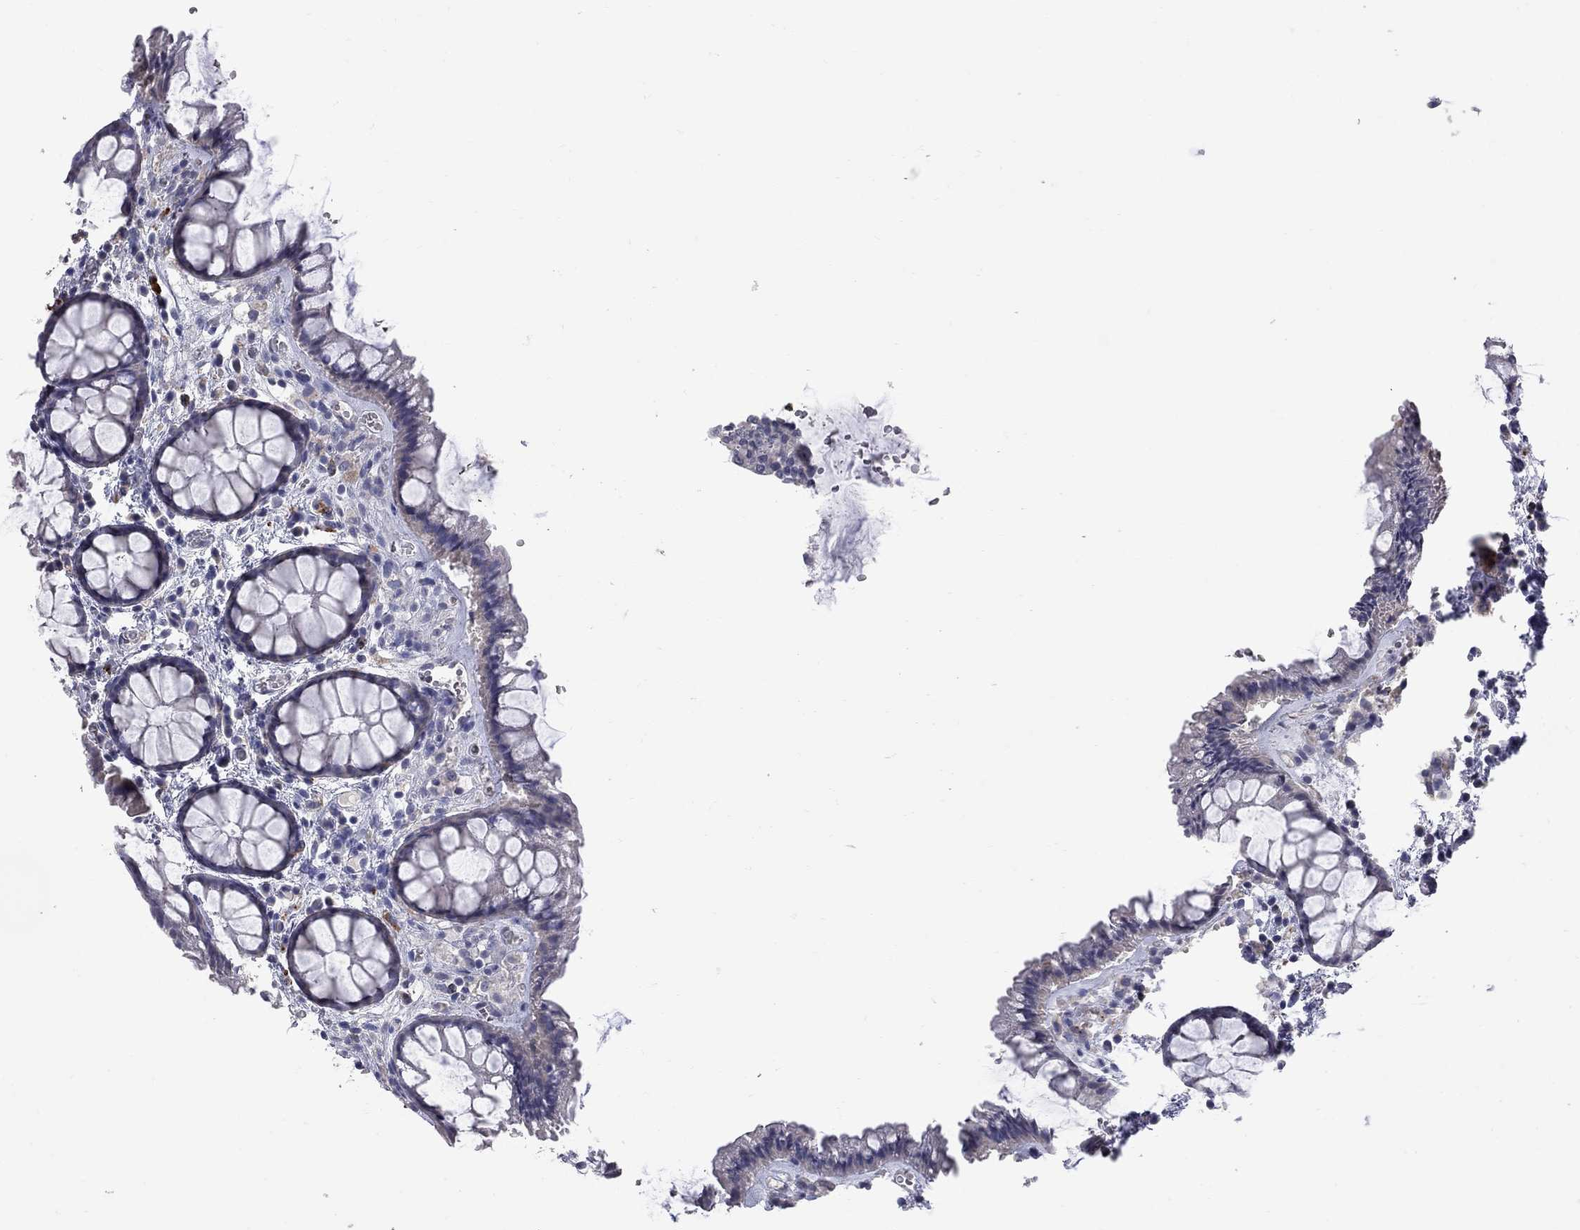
{"staining": {"intensity": "strong", "quantity": "<25%", "location": "cytoplasmic/membranous"}, "tissue": "rectum", "cell_type": "Glandular cells", "image_type": "normal", "snomed": [{"axis": "morphology", "description": "Normal tissue, NOS"}, {"axis": "topography", "description": "Rectum"}], "caption": "An image of human rectum stained for a protein reveals strong cytoplasmic/membranous brown staining in glandular cells.", "gene": "NOS2", "patient": {"sex": "female", "age": 62}}